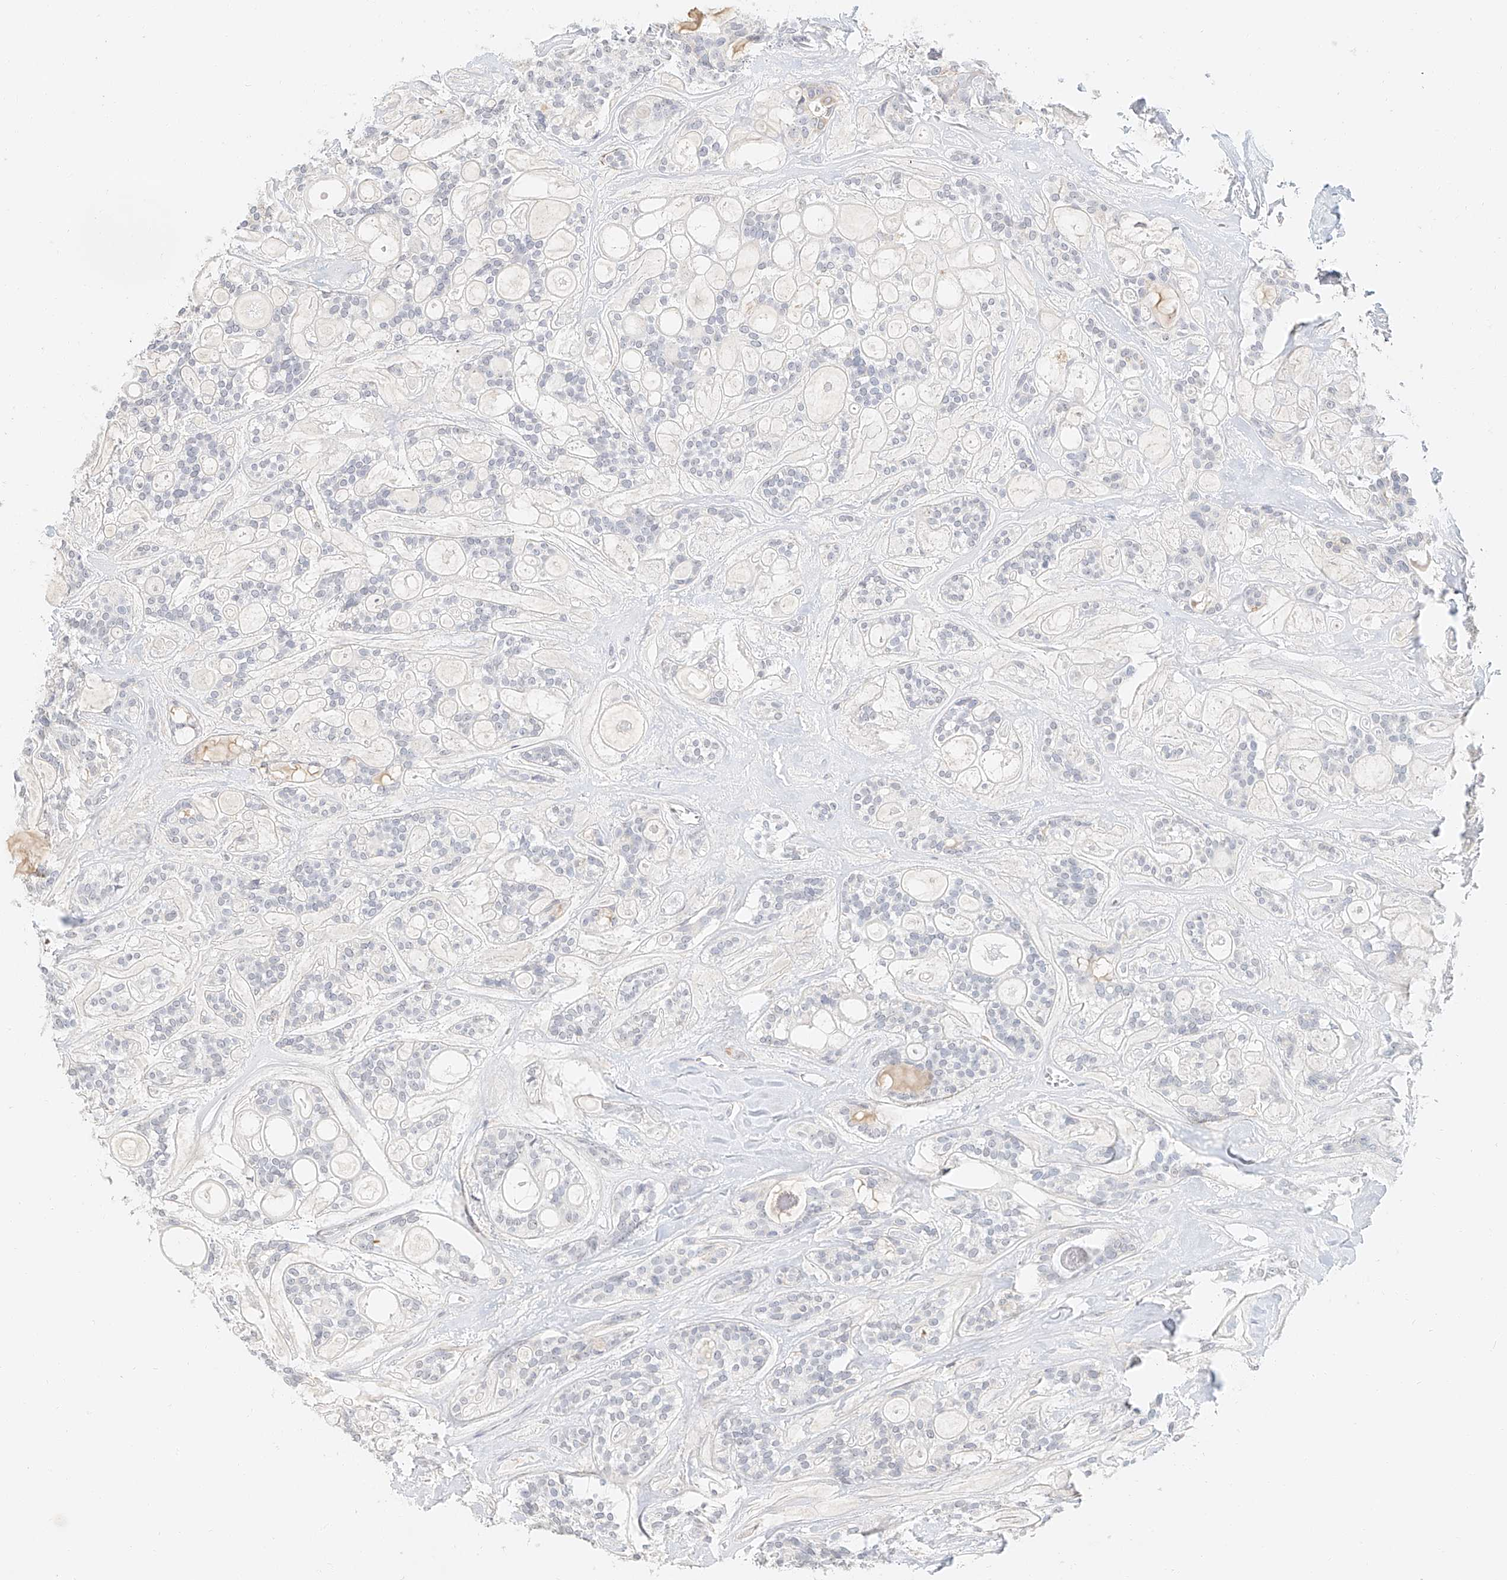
{"staining": {"intensity": "negative", "quantity": "none", "location": "none"}, "tissue": "head and neck cancer", "cell_type": "Tumor cells", "image_type": "cancer", "snomed": [{"axis": "morphology", "description": "Adenocarcinoma, NOS"}, {"axis": "topography", "description": "Head-Neck"}], "caption": "Immunohistochemical staining of human head and neck cancer (adenocarcinoma) demonstrates no significant positivity in tumor cells.", "gene": "CXorf58", "patient": {"sex": "male", "age": 66}}